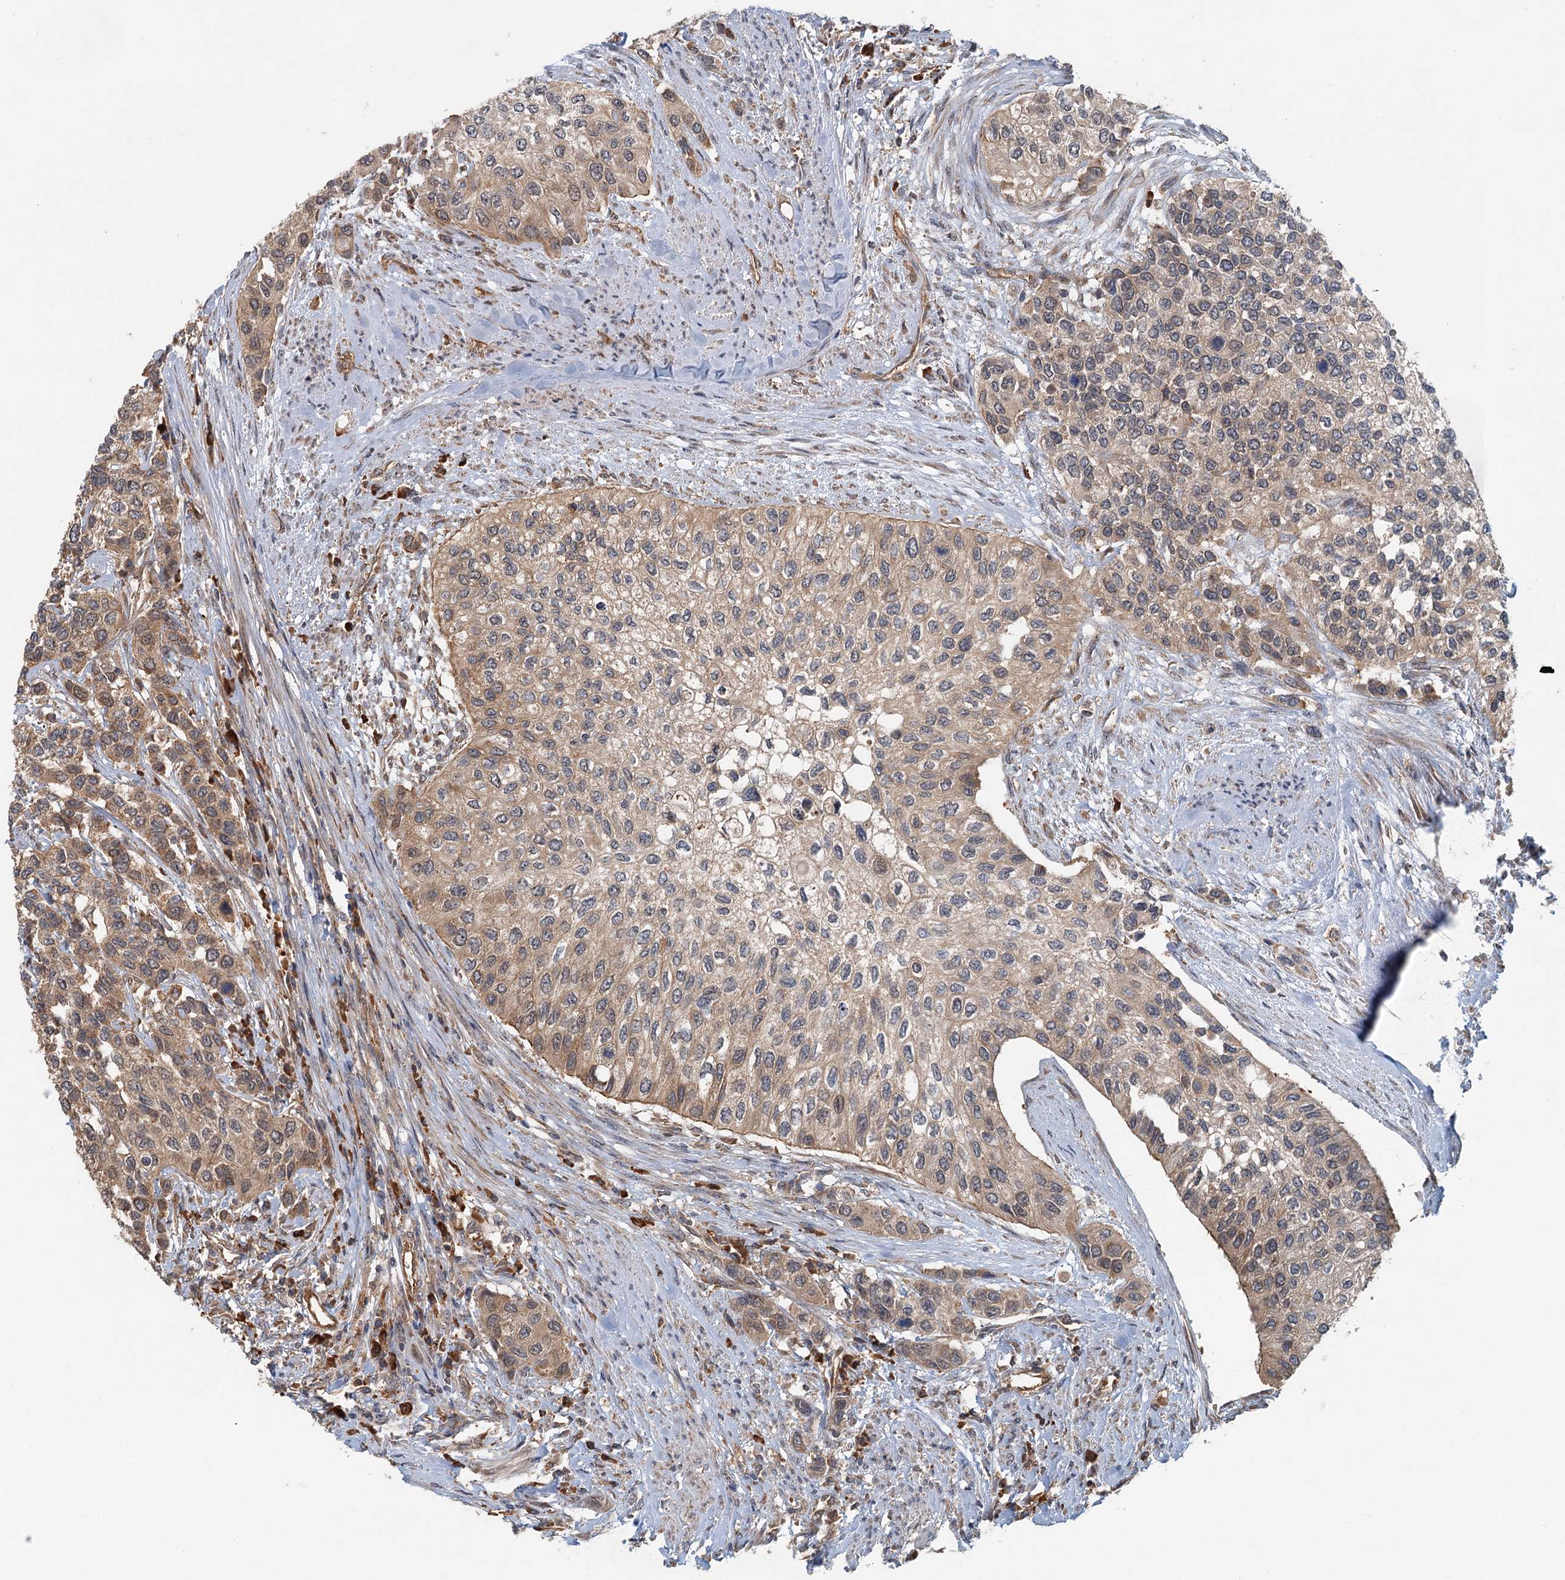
{"staining": {"intensity": "weak", "quantity": ">75%", "location": "cytoplasmic/membranous"}, "tissue": "urothelial cancer", "cell_type": "Tumor cells", "image_type": "cancer", "snomed": [{"axis": "morphology", "description": "Normal tissue, NOS"}, {"axis": "morphology", "description": "Urothelial carcinoma, High grade"}, {"axis": "topography", "description": "Vascular tissue"}, {"axis": "topography", "description": "Urinary bladder"}], "caption": "Urothelial cancer was stained to show a protein in brown. There is low levels of weak cytoplasmic/membranous staining in about >75% of tumor cells.", "gene": "ZNF527", "patient": {"sex": "female", "age": 56}}